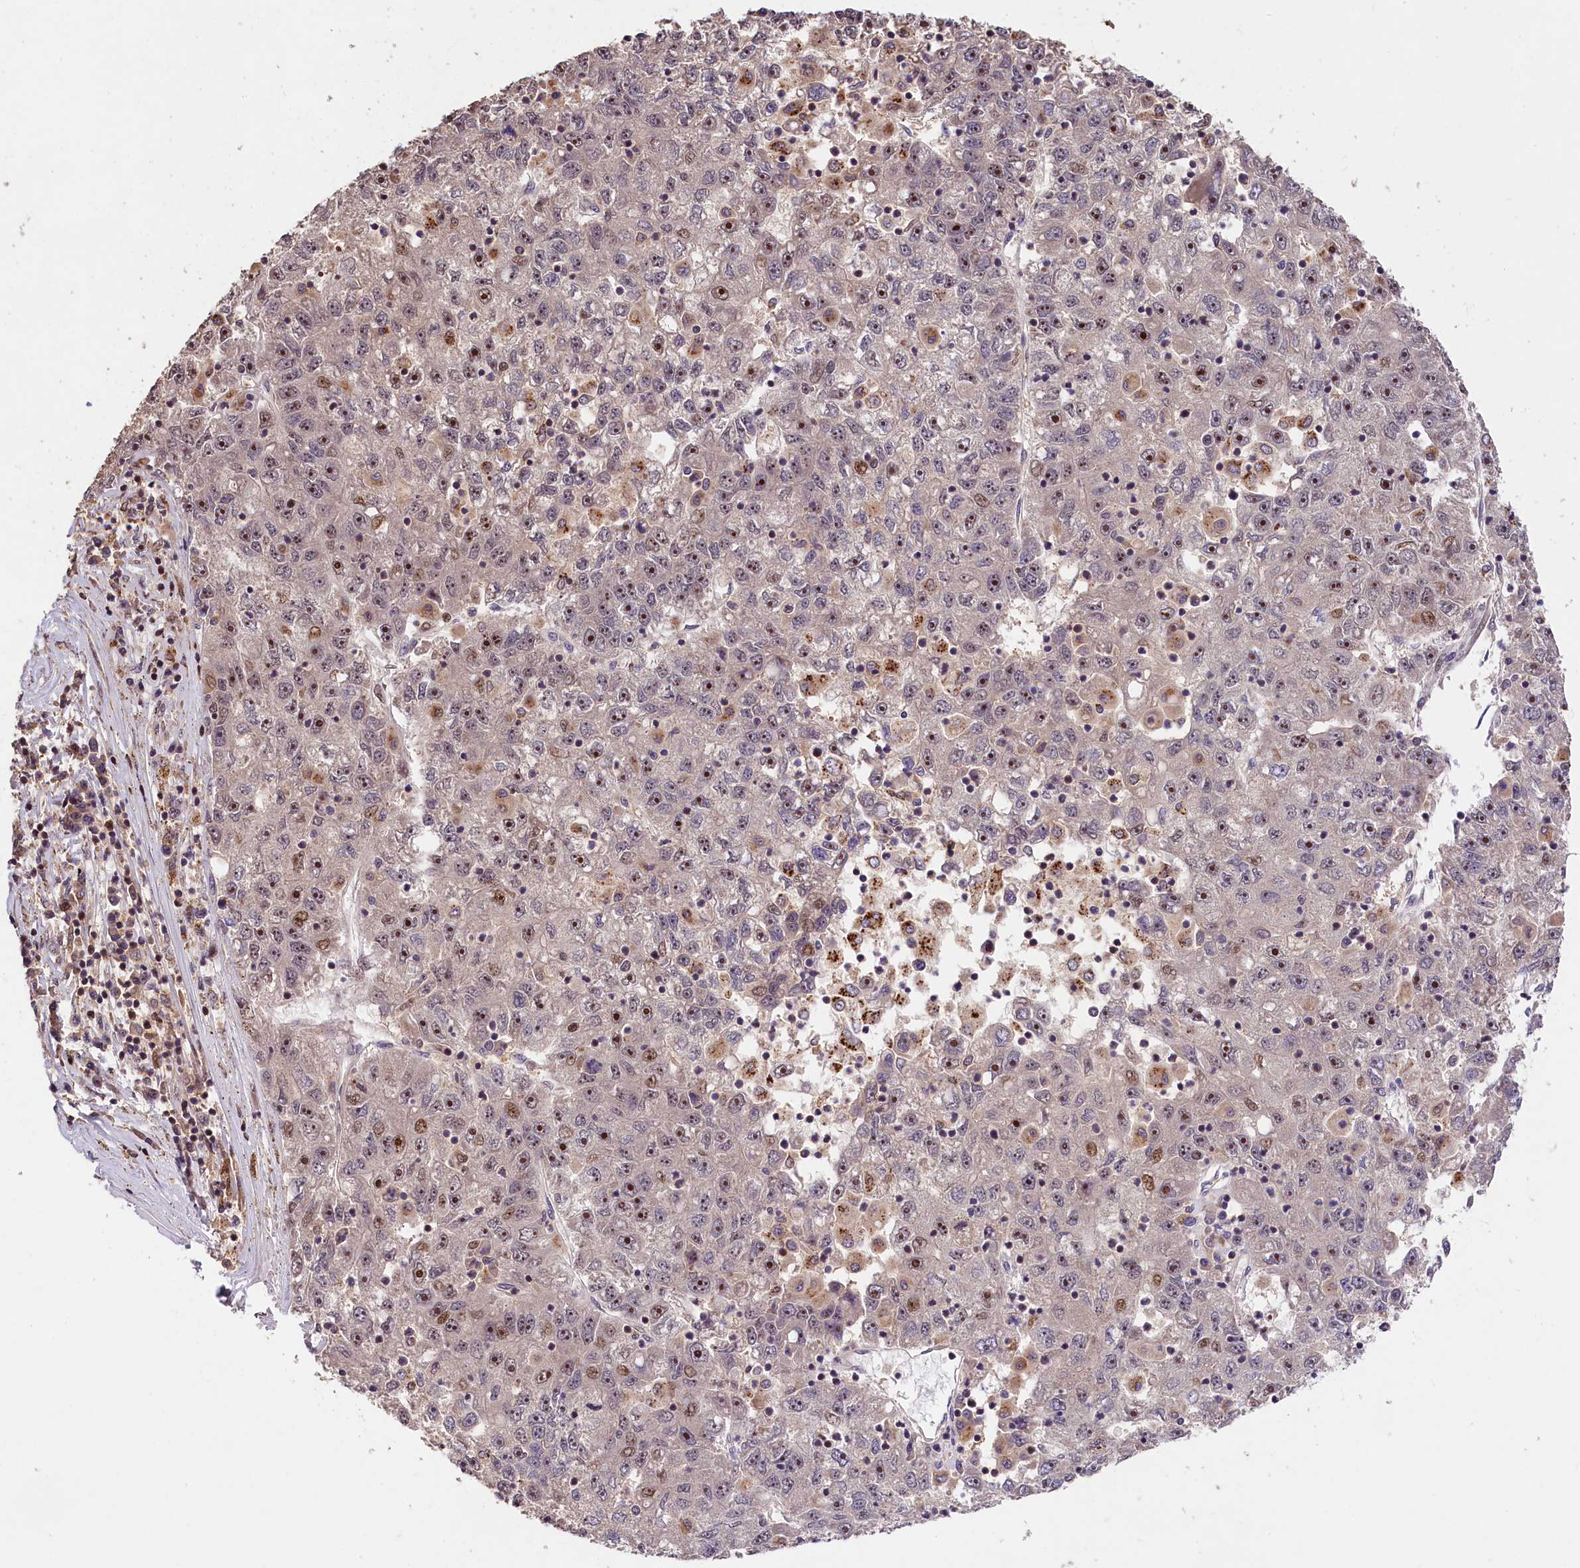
{"staining": {"intensity": "moderate", "quantity": "25%-75%", "location": "nuclear"}, "tissue": "liver cancer", "cell_type": "Tumor cells", "image_type": "cancer", "snomed": [{"axis": "morphology", "description": "Carcinoma, Hepatocellular, NOS"}, {"axis": "topography", "description": "Liver"}], "caption": "Liver hepatocellular carcinoma stained for a protein demonstrates moderate nuclear positivity in tumor cells. (IHC, brightfield microscopy, high magnification).", "gene": "PHAF1", "patient": {"sex": "male", "age": 49}}